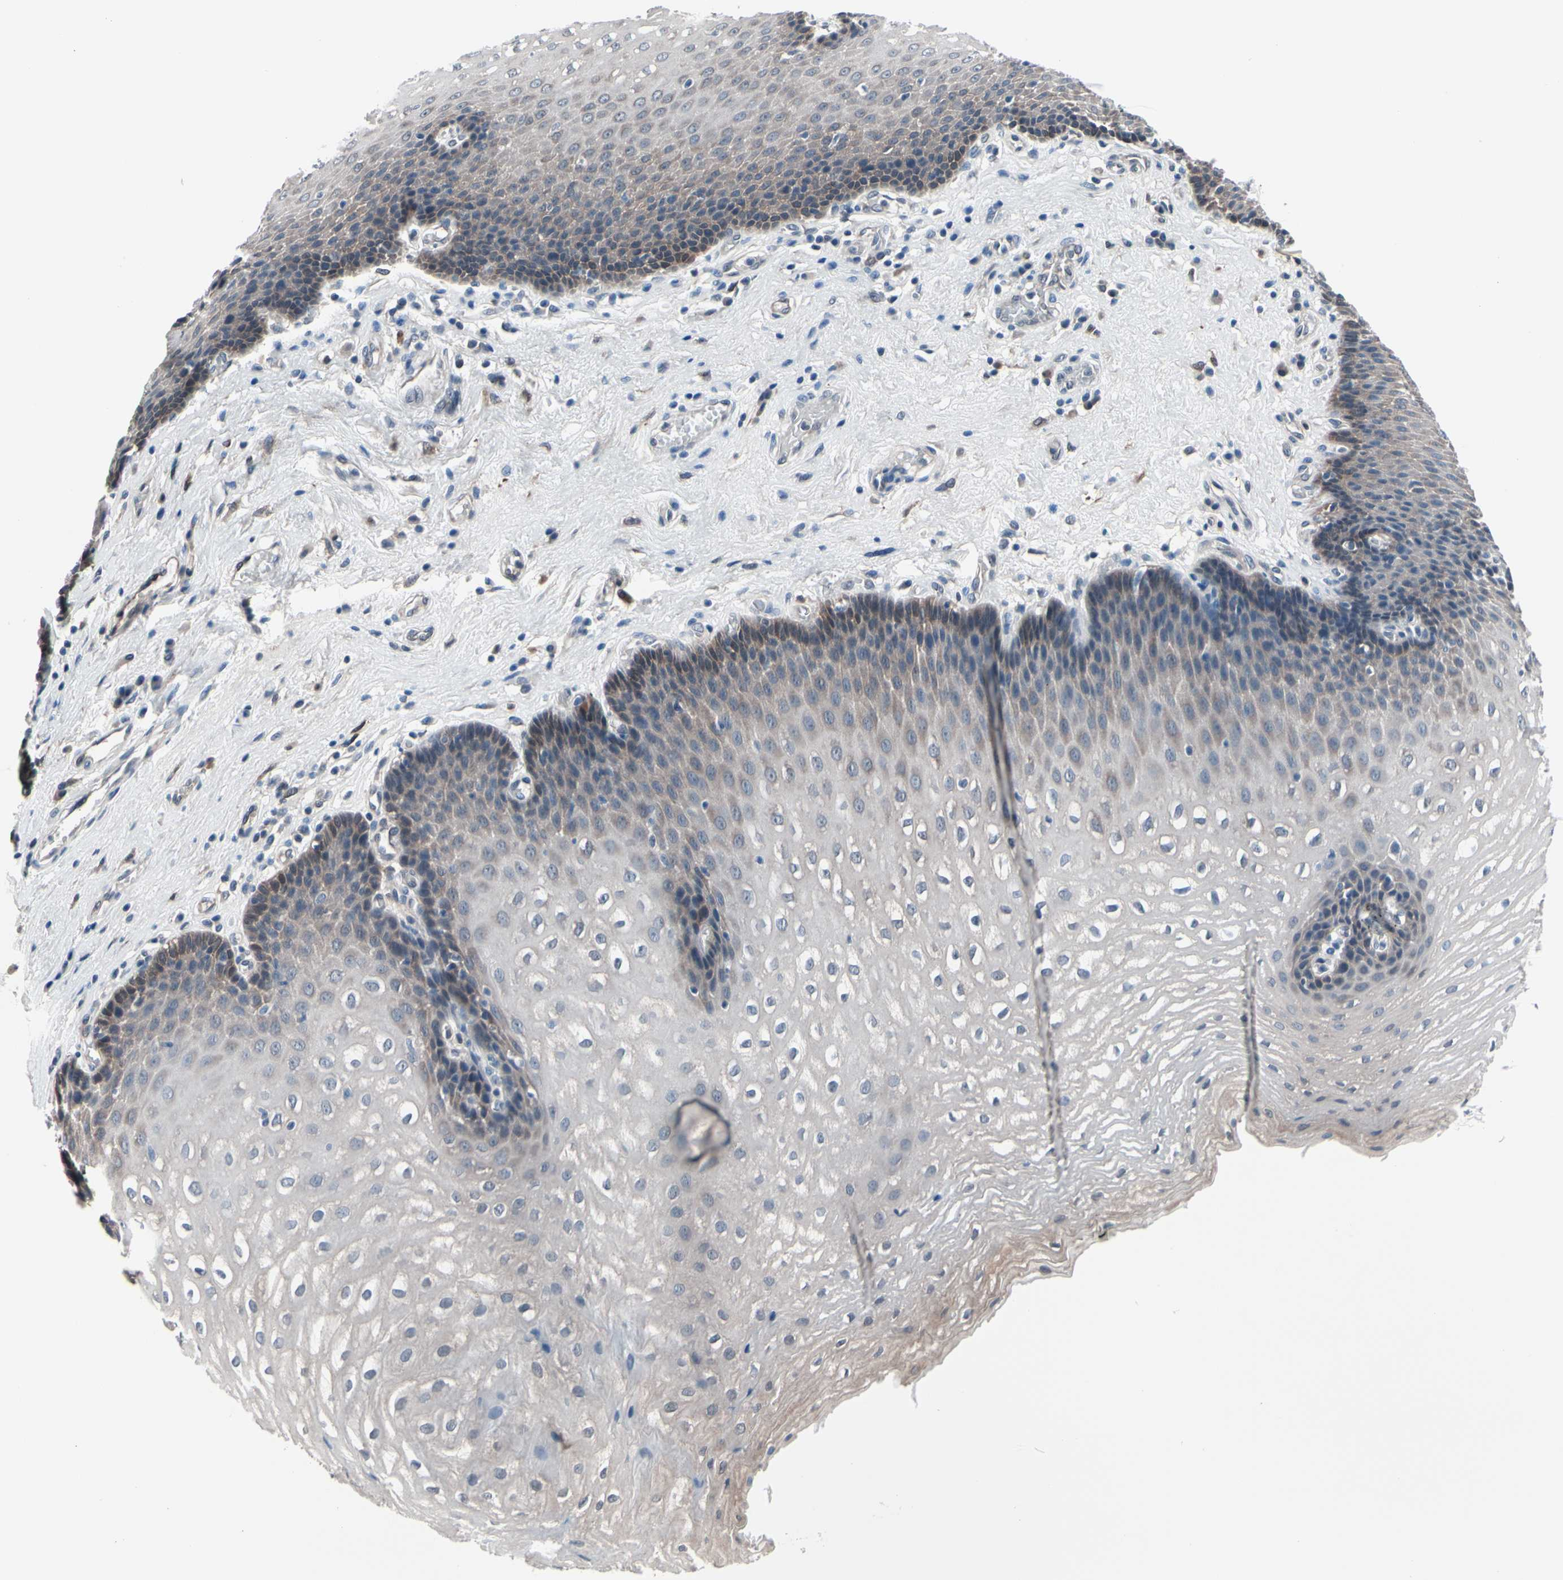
{"staining": {"intensity": "negative", "quantity": "none", "location": "none"}, "tissue": "esophagus", "cell_type": "Squamous epithelial cells", "image_type": "normal", "snomed": [{"axis": "morphology", "description": "Normal tissue, NOS"}, {"axis": "topography", "description": "Esophagus"}], "caption": "A micrograph of human esophagus is negative for staining in squamous epithelial cells. Nuclei are stained in blue.", "gene": "PRDX6", "patient": {"sex": "male", "age": 48}}